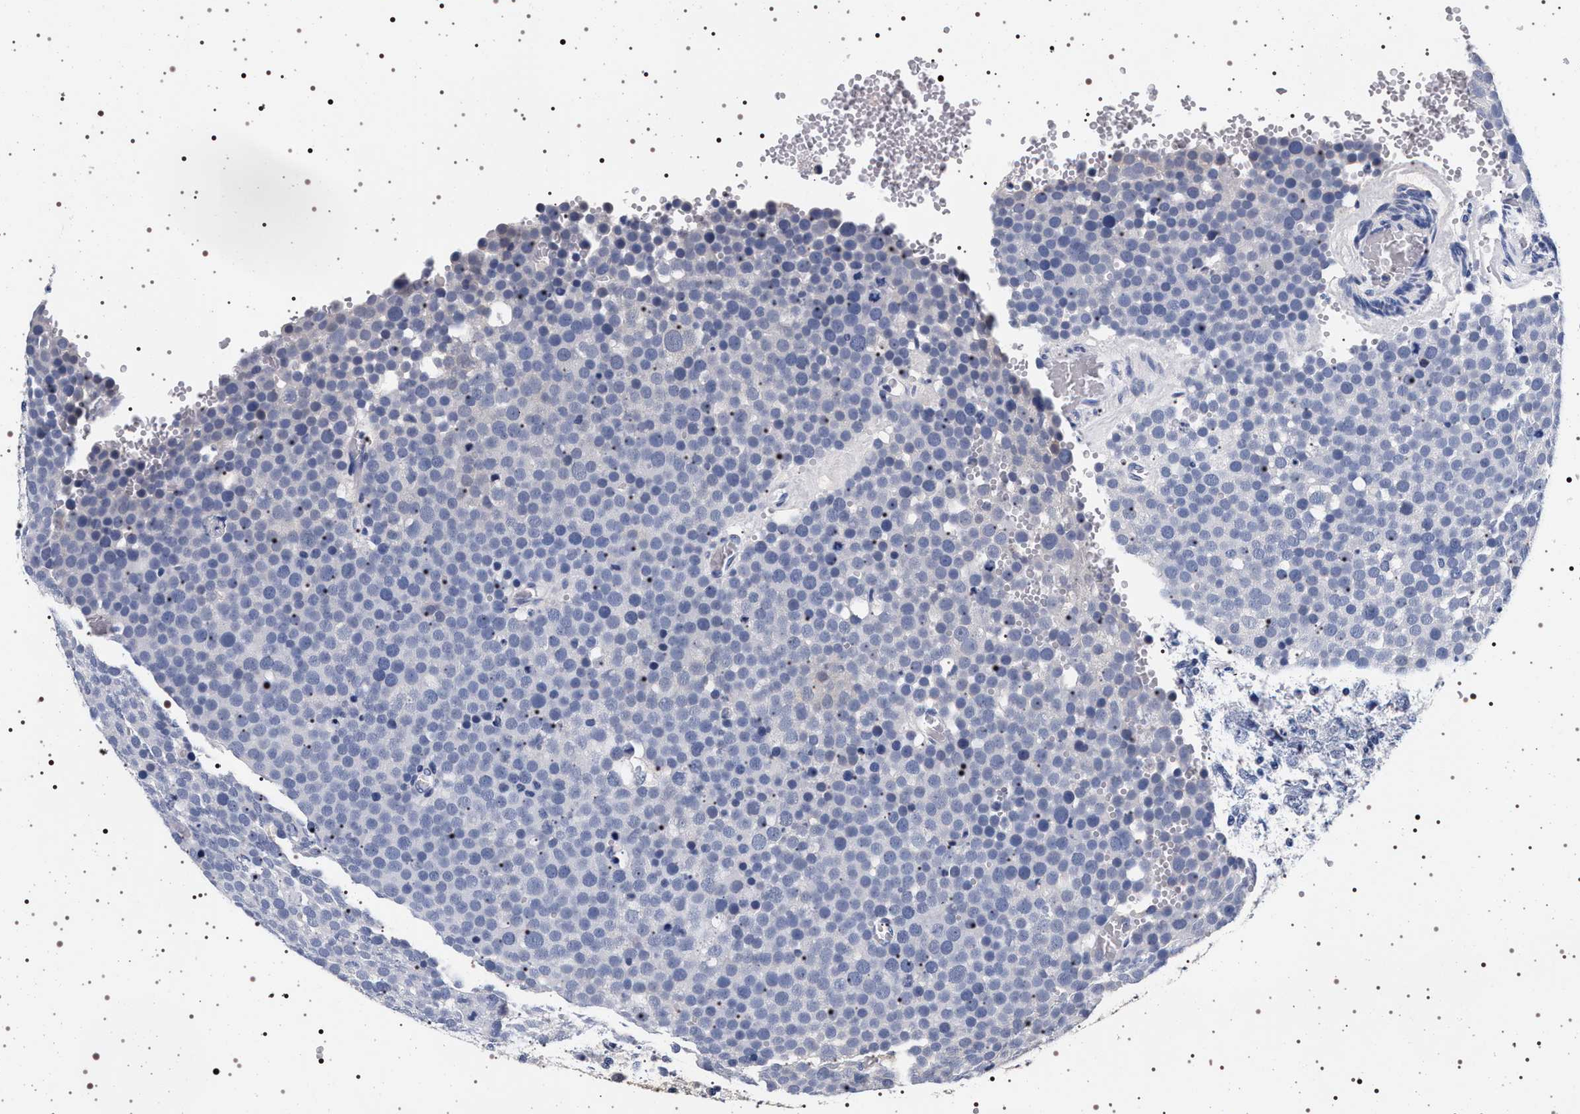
{"staining": {"intensity": "negative", "quantity": "none", "location": "none"}, "tissue": "testis cancer", "cell_type": "Tumor cells", "image_type": "cancer", "snomed": [{"axis": "morphology", "description": "Seminoma, NOS"}, {"axis": "topography", "description": "Testis"}], "caption": "Image shows no protein expression in tumor cells of testis cancer (seminoma) tissue.", "gene": "MAPK10", "patient": {"sex": "male", "age": 71}}